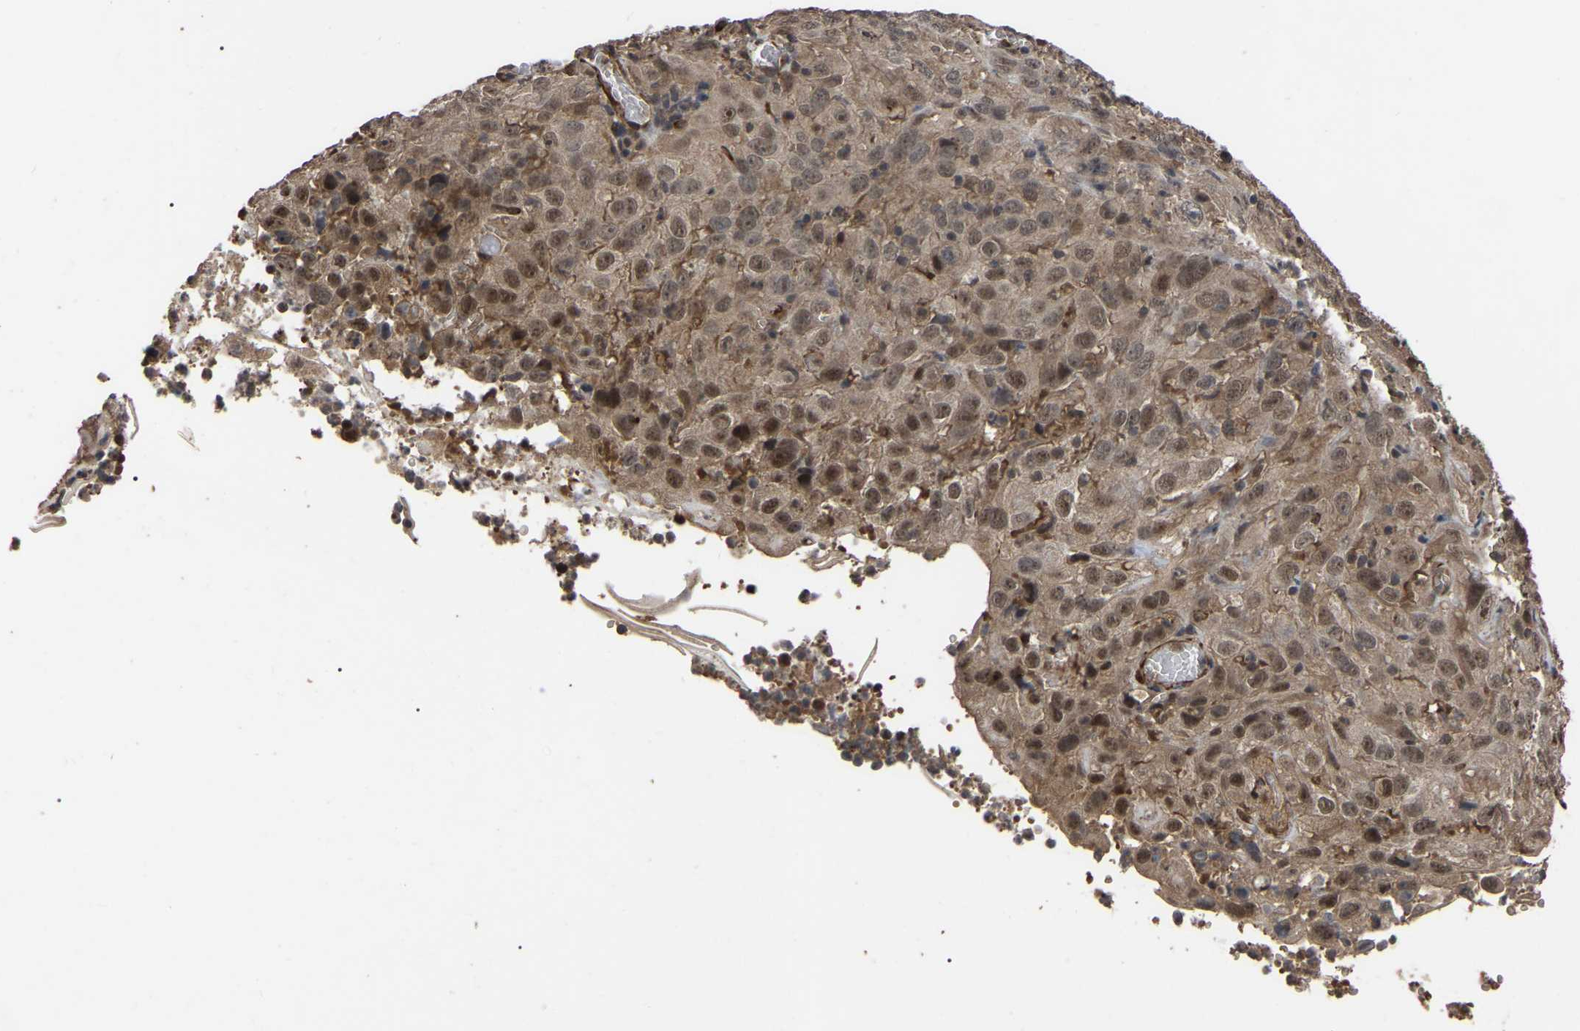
{"staining": {"intensity": "moderate", "quantity": ">75%", "location": "cytoplasmic/membranous,nuclear"}, "tissue": "cervical cancer", "cell_type": "Tumor cells", "image_type": "cancer", "snomed": [{"axis": "morphology", "description": "Squamous cell carcinoma, NOS"}, {"axis": "topography", "description": "Cervix"}], "caption": "About >75% of tumor cells in human squamous cell carcinoma (cervical) demonstrate moderate cytoplasmic/membranous and nuclear protein expression as visualized by brown immunohistochemical staining.", "gene": "FAM161B", "patient": {"sex": "female", "age": 32}}